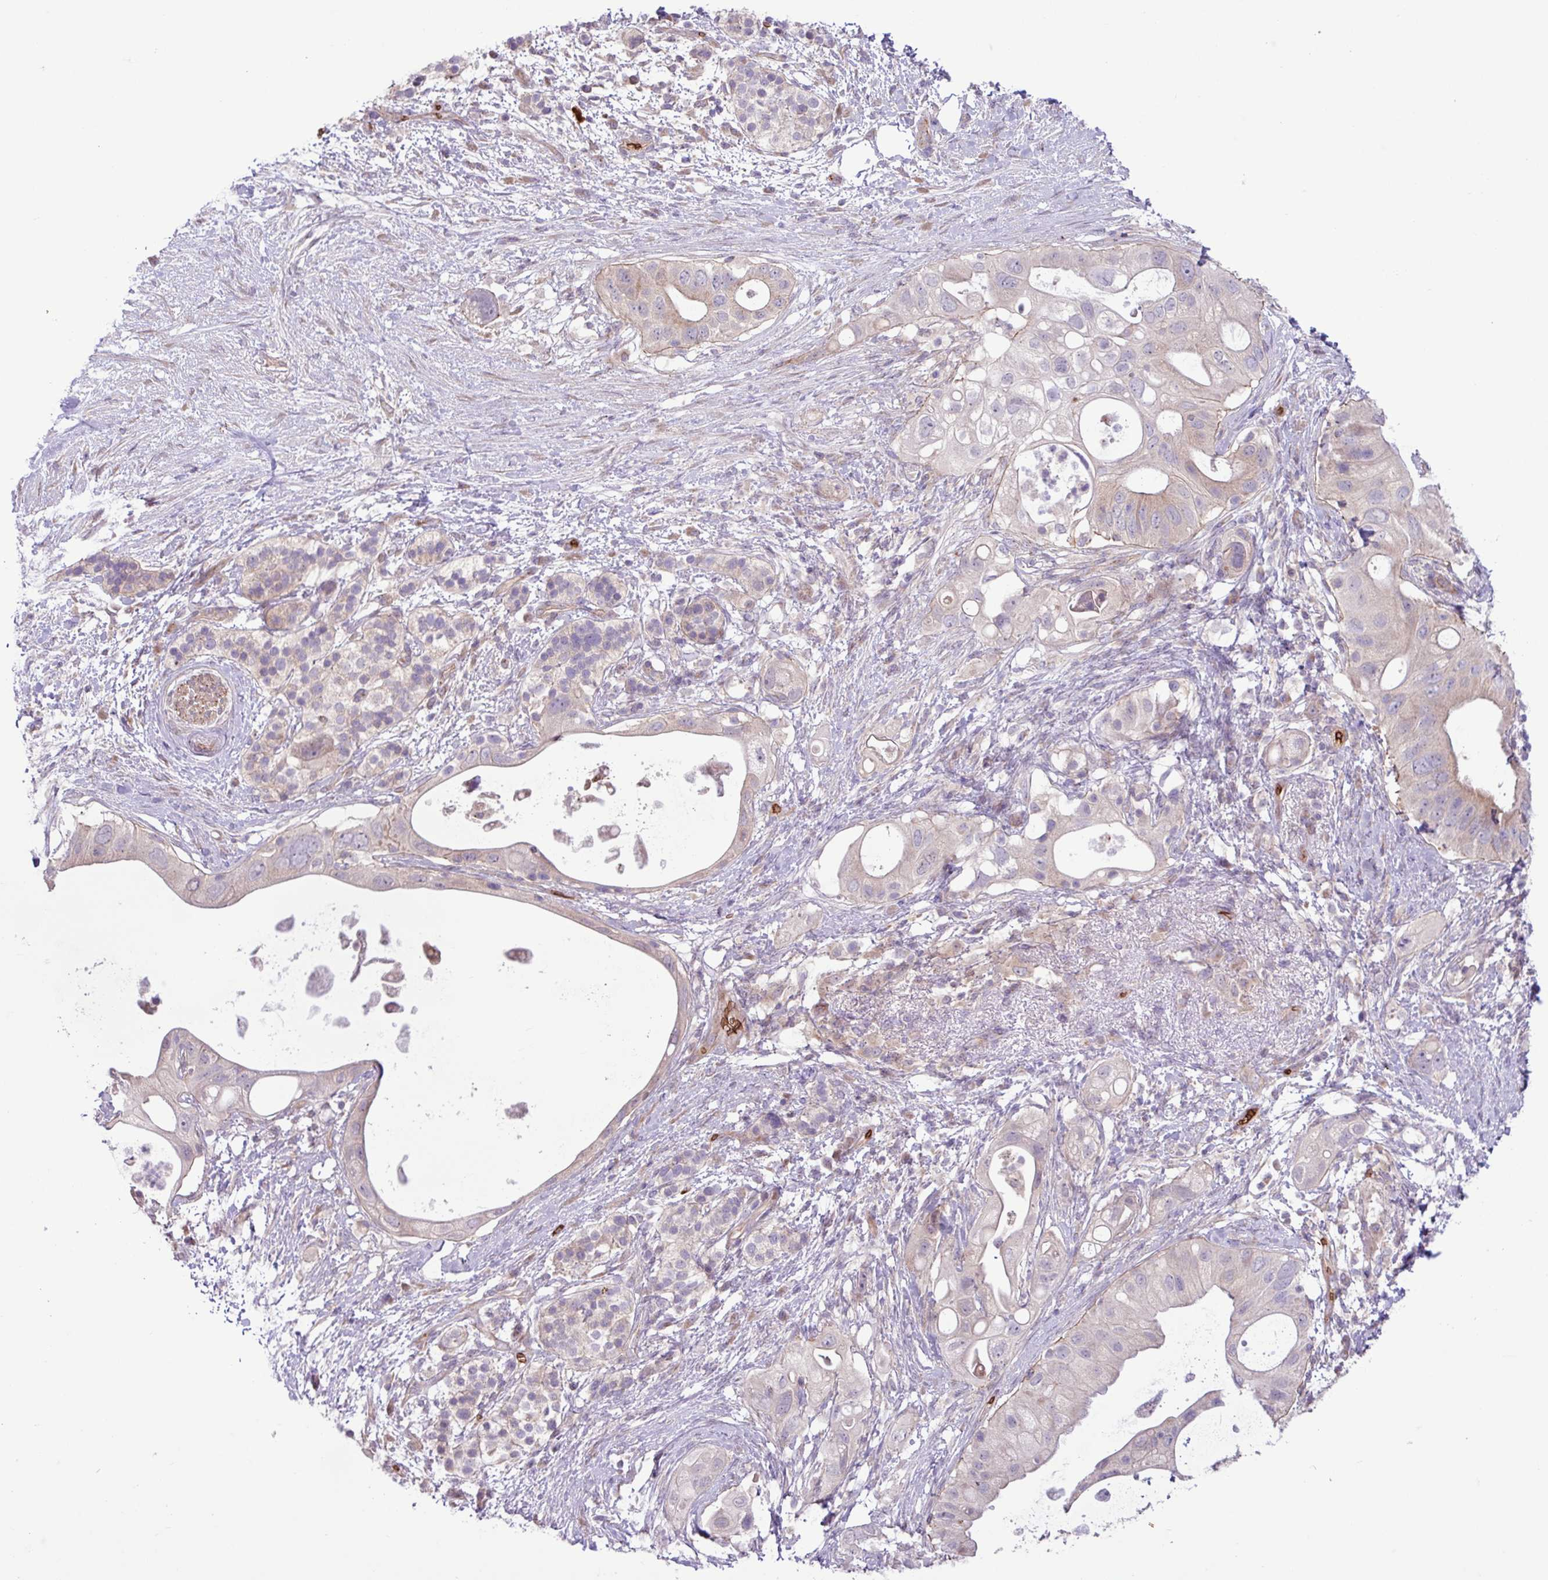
{"staining": {"intensity": "moderate", "quantity": "<25%", "location": "cytoplasmic/membranous"}, "tissue": "pancreatic cancer", "cell_type": "Tumor cells", "image_type": "cancer", "snomed": [{"axis": "morphology", "description": "Adenocarcinoma, NOS"}, {"axis": "topography", "description": "Pancreas"}], "caption": "This micrograph demonstrates pancreatic cancer (adenocarcinoma) stained with immunohistochemistry (IHC) to label a protein in brown. The cytoplasmic/membranous of tumor cells show moderate positivity for the protein. Nuclei are counter-stained blue.", "gene": "RAD21L1", "patient": {"sex": "female", "age": 72}}